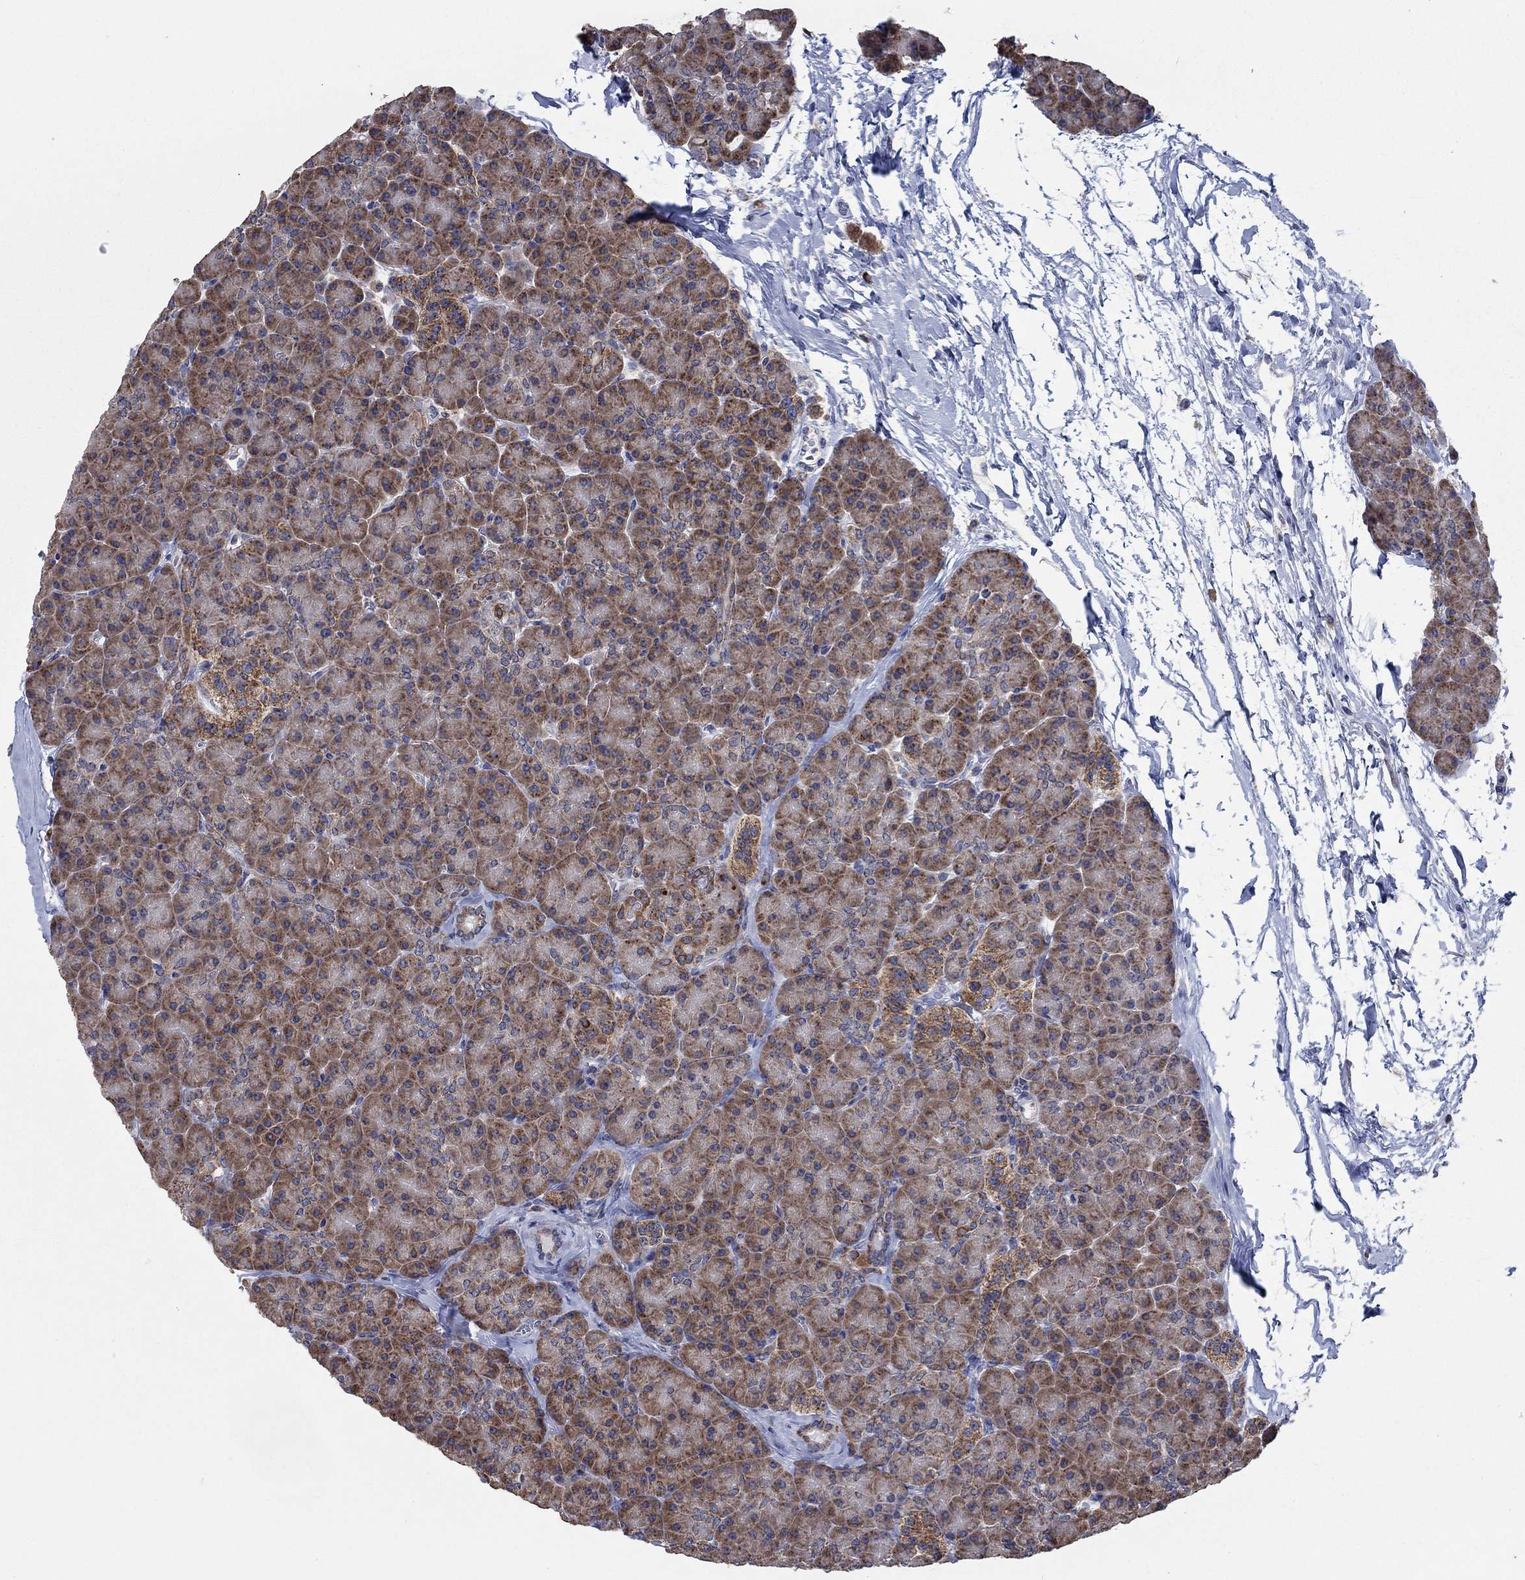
{"staining": {"intensity": "moderate", "quantity": ">75%", "location": "cytoplasmic/membranous"}, "tissue": "pancreas", "cell_type": "Exocrine glandular cells", "image_type": "normal", "snomed": [{"axis": "morphology", "description": "Normal tissue, NOS"}, {"axis": "topography", "description": "Pancreas"}], "caption": "Protein expression analysis of benign human pancreas reveals moderate cytoplasmic/membranous positivity in about >75% of exocrine glandular cells. (DAB (3,3'-diaminobenzidine) IHC, brown staining for protein, blue staining for nuclei).", "gene": "NCEH1", "patient": {"sex": "female", "age": 44}}